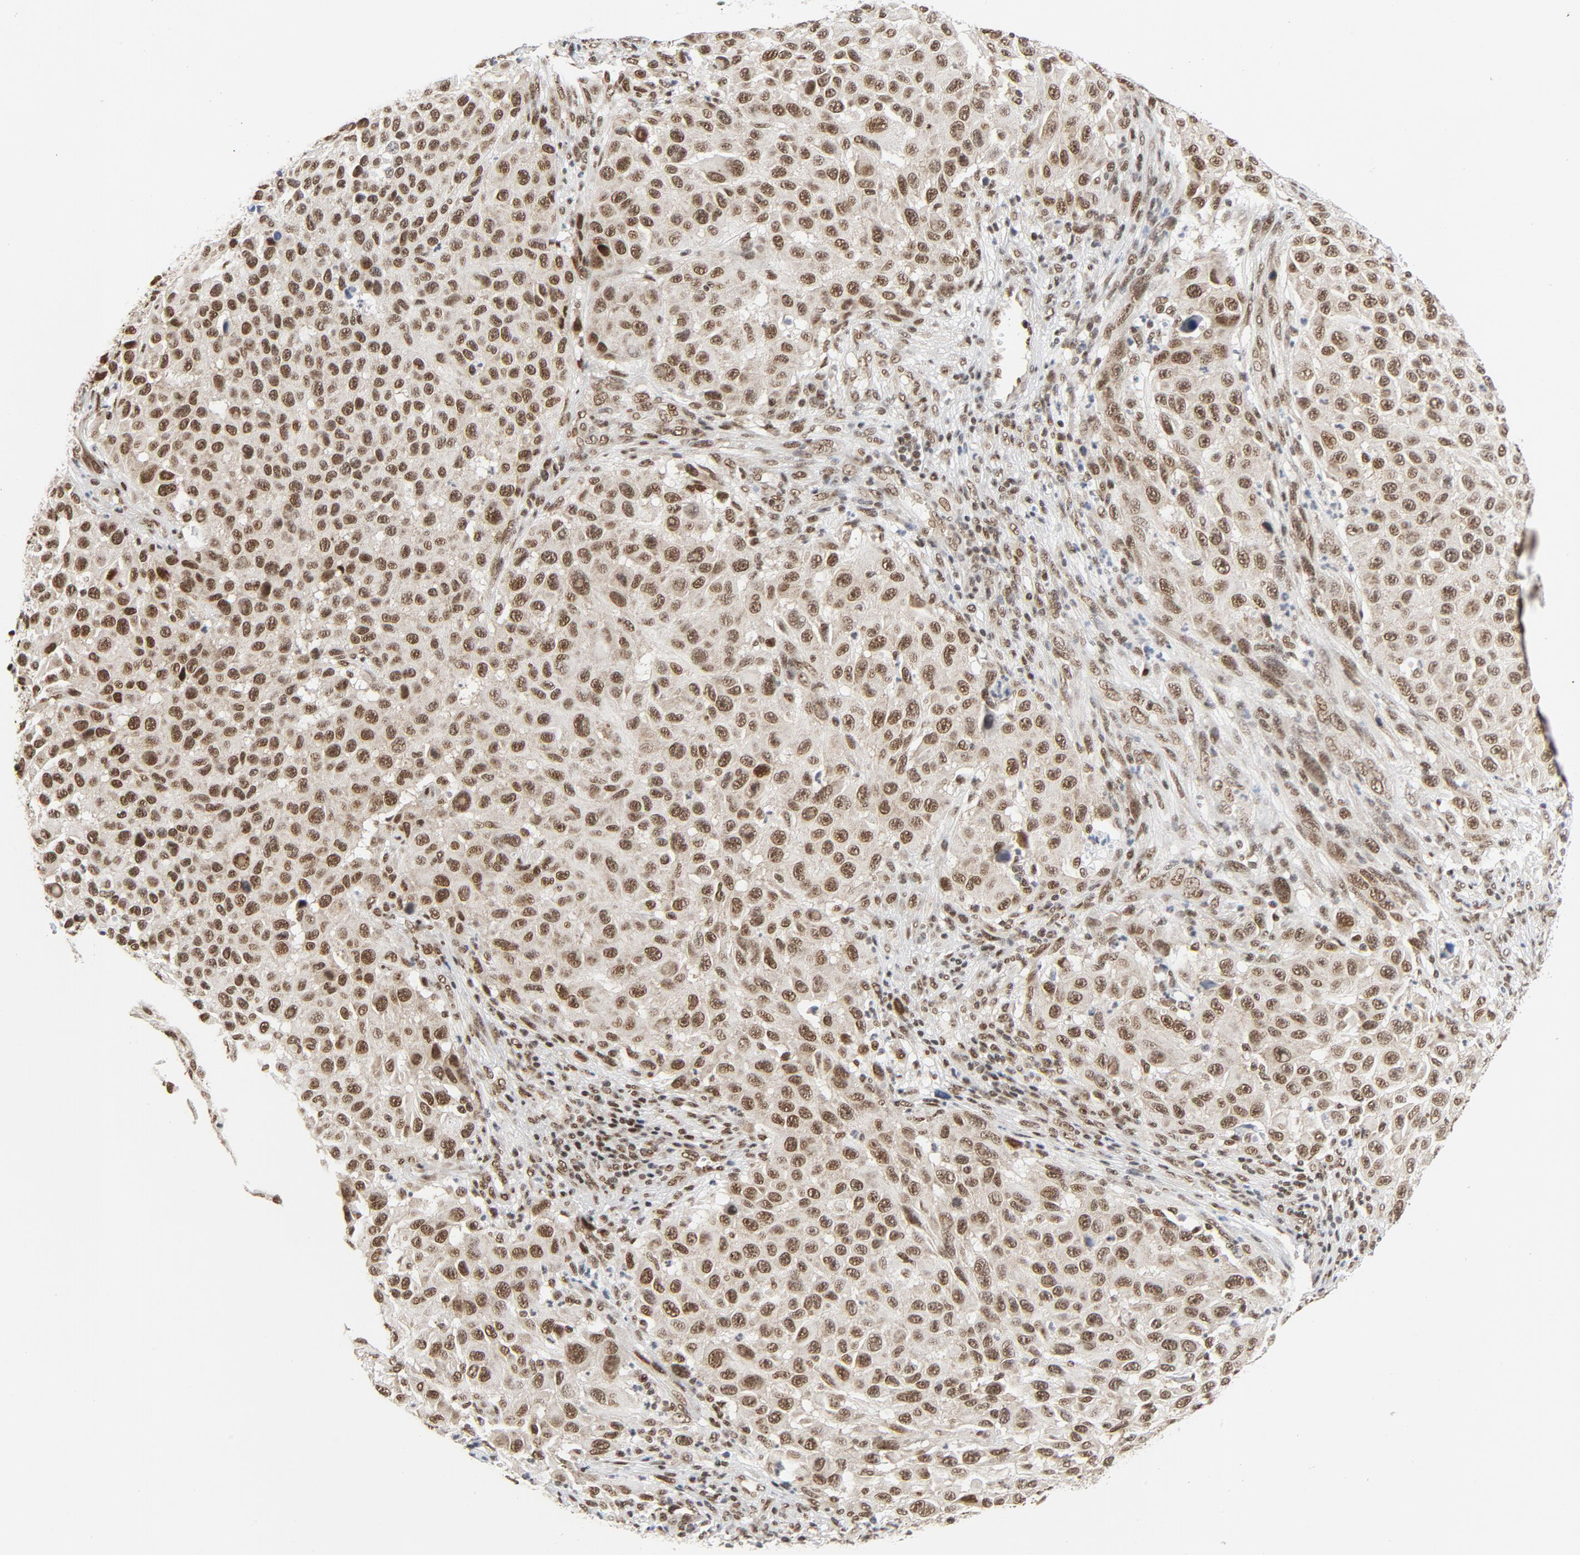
{"staining": {"intensity": "moderate", "quantity": ">75%", "location": "nuclear"}, "tissue": "melanoma", "cell_type": "Tumor cells", "image_type": "cancer", "snomed": [{"axis": "morphology", "description": "Malignant melanoma, Metastatic site"}, {"axis": "topography", "description": "Lymph node"}], "caption": "This histopathology image demonstrates melanoma stained with immunohistochemistry (IHC) to label a protein in brown. The nuclear of tumor cells show moderate positivity for the protein. Nuclei are counter-stained blue.", "gene": "ERCC1", "patient": {"sex": "male", "age": 61}}